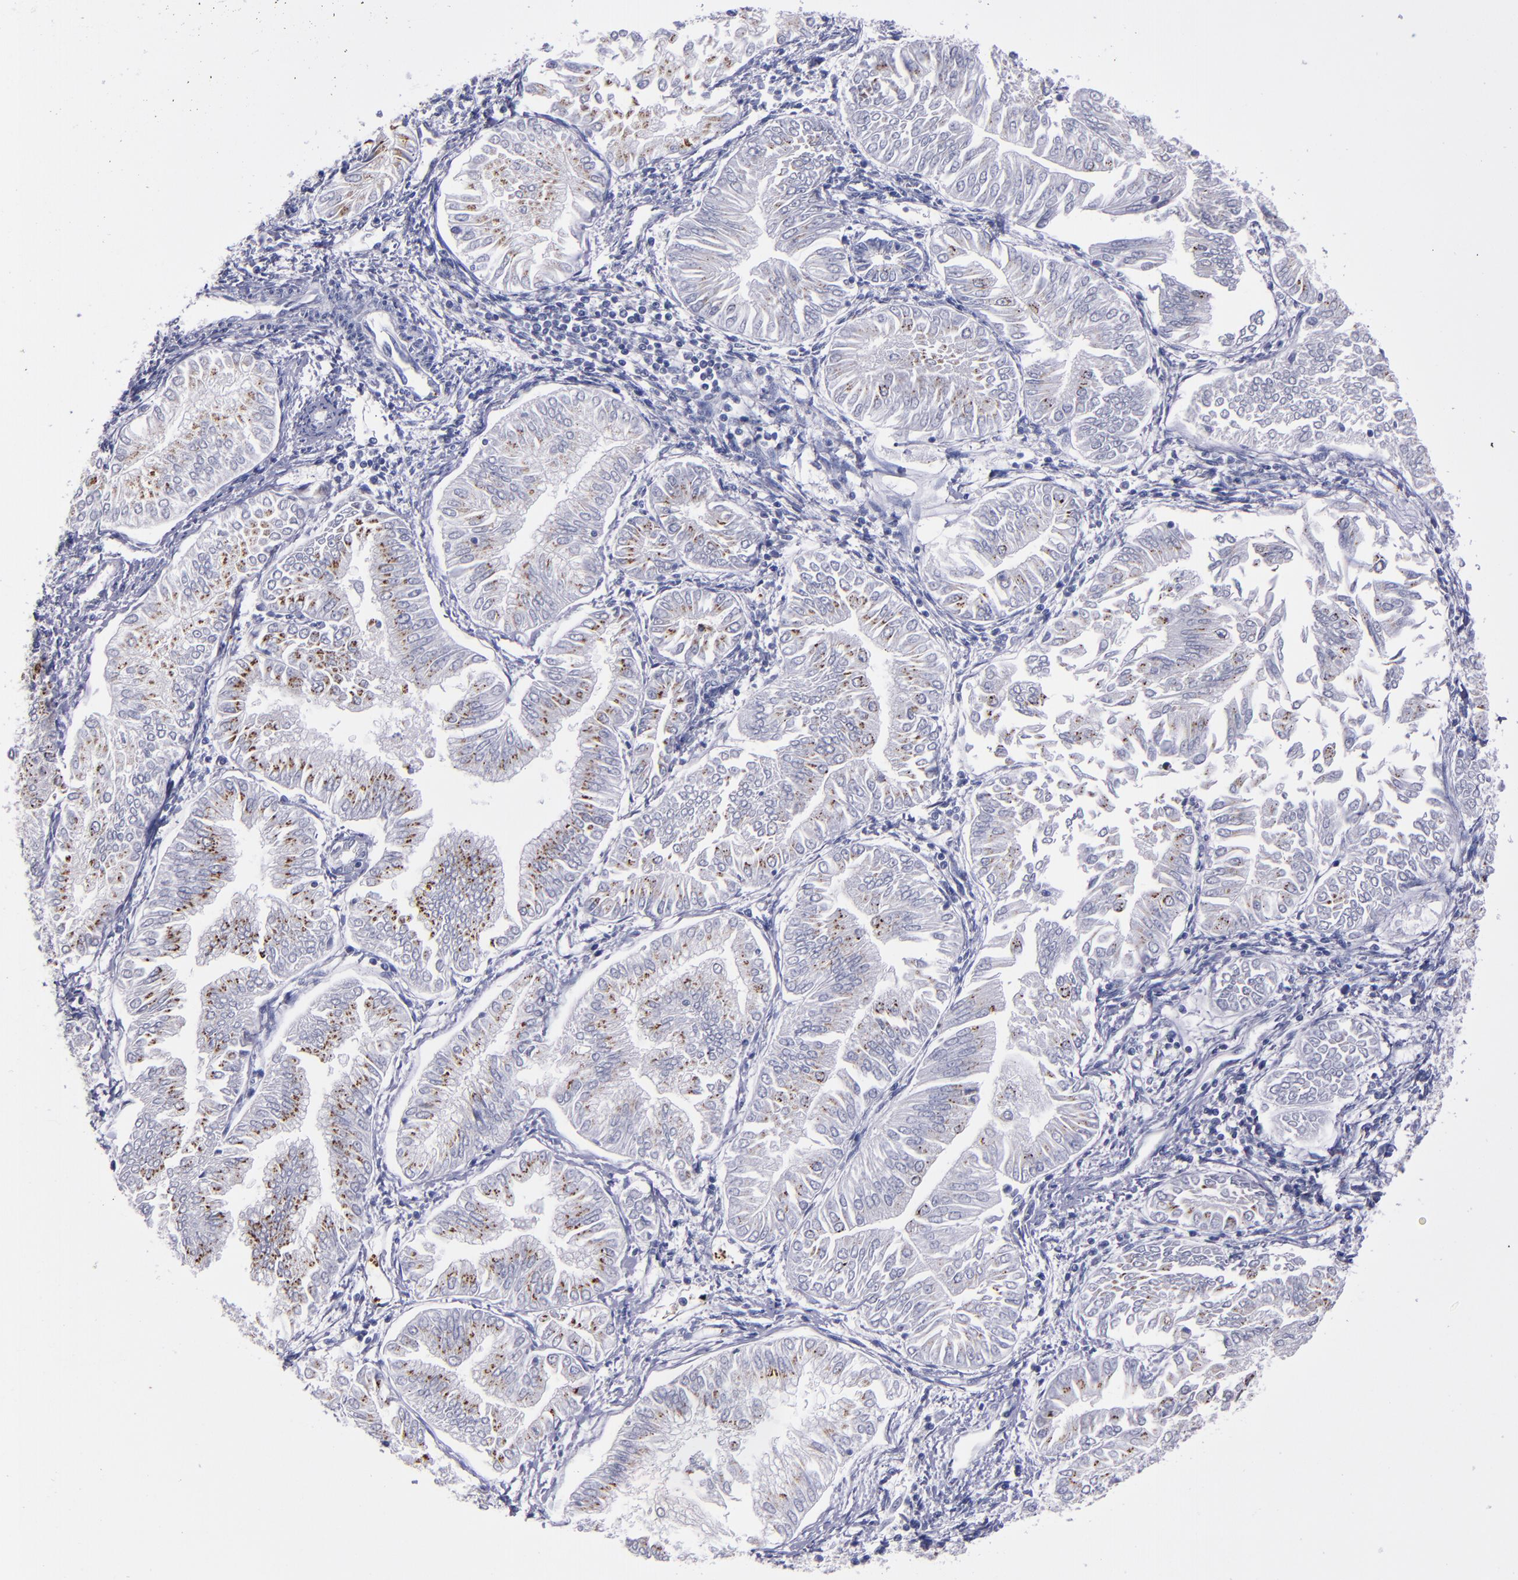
{"staining": {"intensity": "strong", "quantity": ">75%", "location": "cytoplasmic/membranous"}, "tissue": "endometrial cancer", "cell_type": "Tumor cells", "image_type": "cancer", "snomed": [{"axis": "morphology", "description": "Adenocarcinoma, NOS"}, {"axis": "topography", "description": "Endometrium"}], "caption": "Endometrial adenocarcinoma stained with immunohistochemistry exhibits strong cytoplasmic/membranous positivity in approximately >75% of tumor cells.", "gene": "RAB41", "patient": {"sex": "female", "age": 53}}